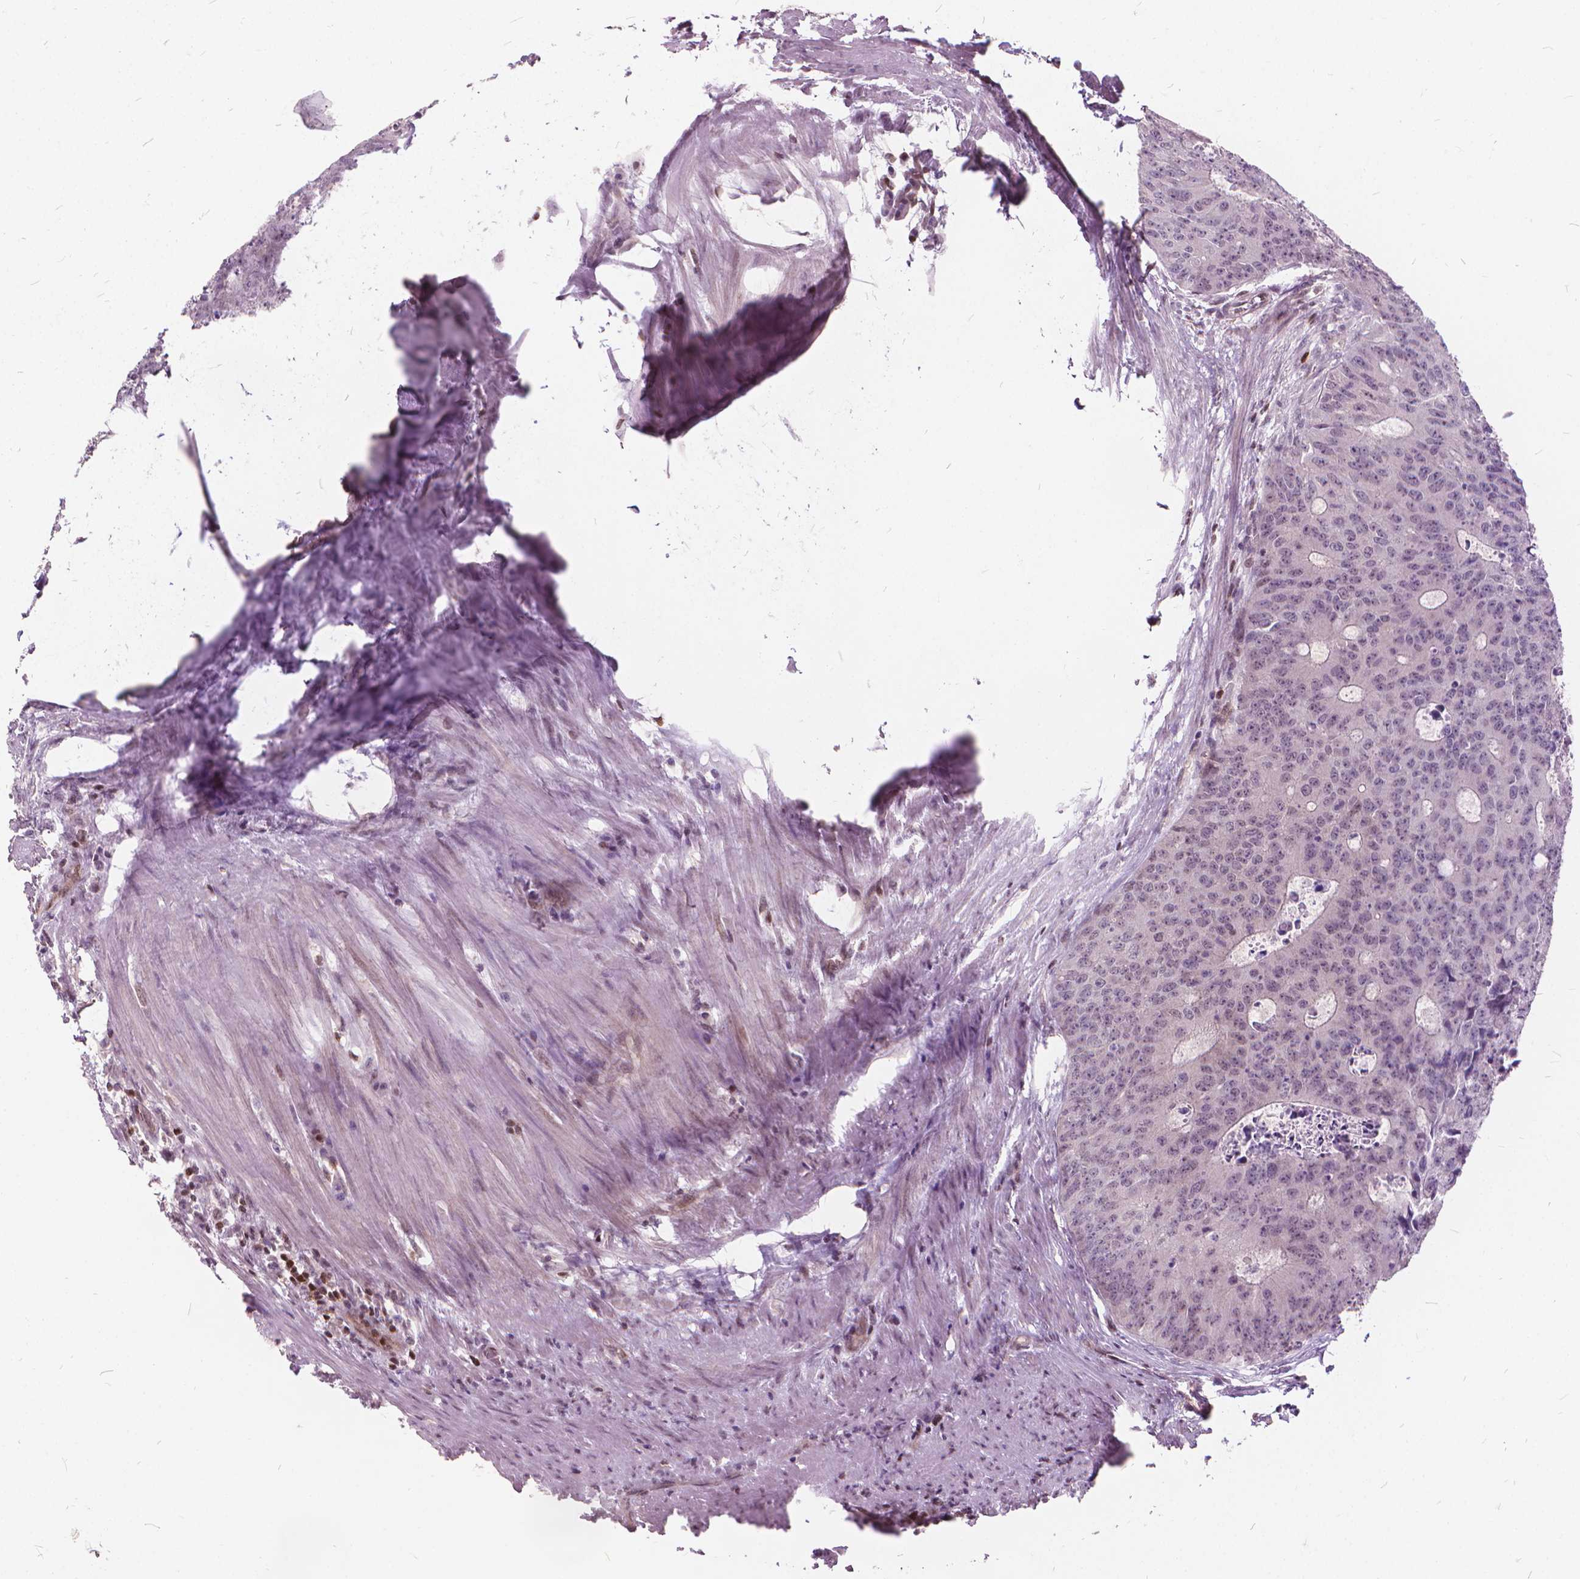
{"staining": {"intensity": "weak", "quantity": "25%-75%", "location": "nuclear"}, "tissue": "colorectal cancer", "cell_type": "Tumor cells", "image_type": "cancer", "snomed": [{"axis": "morphology", "description": "Adenocarcinoma, NOS"}, {"axis": "topography", "description": "Colon"}], "caption": "This is a histology image of immunohistochemistry staining of colorectal cancer (adenocarcinoma), which shows weak staining in the nuclear of tumor cells.", "gene": "STAT5B", "patient": {"sex": "male", "age": 67}}